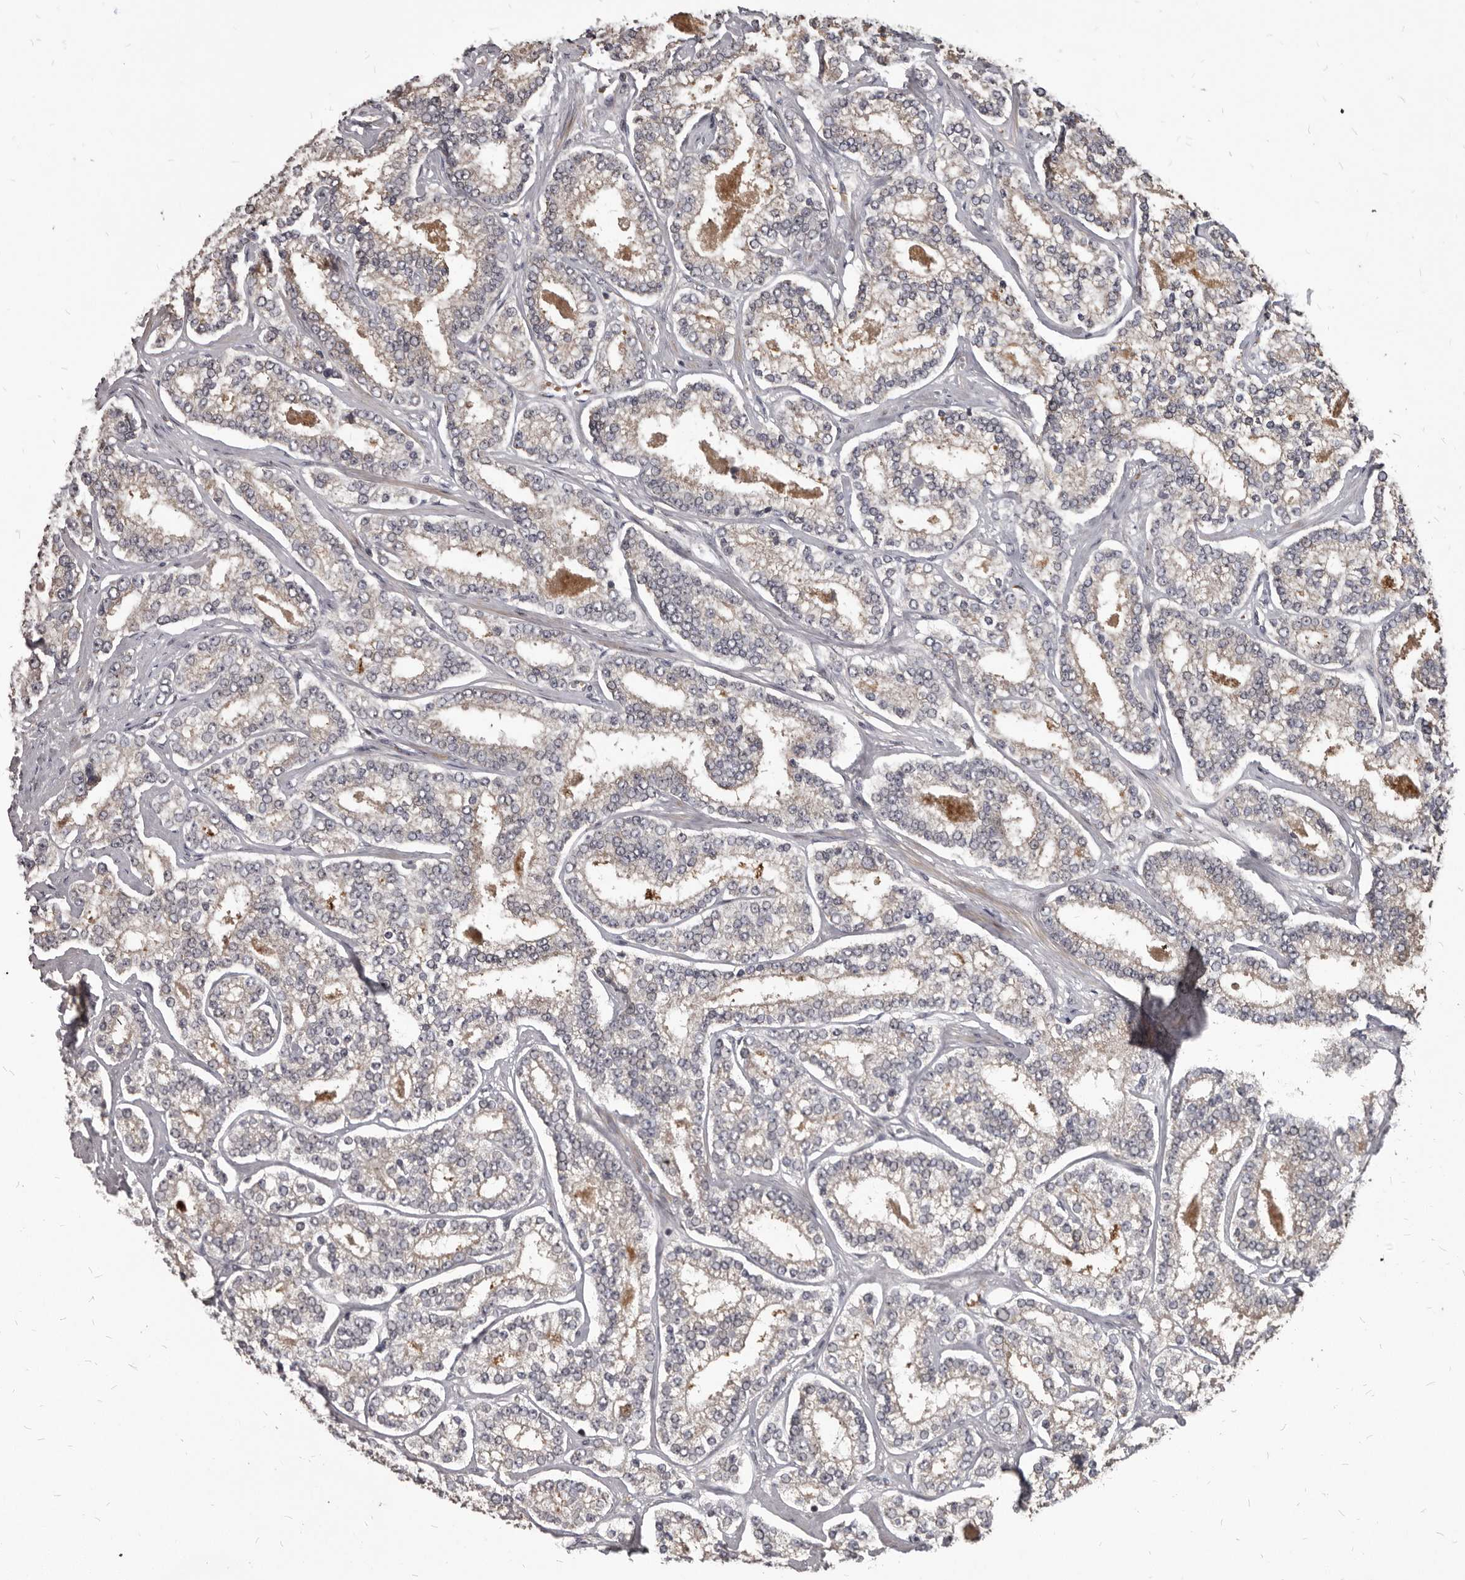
{"staining": {"intensity": "weak", "quantity": "25%-75%", "location": "cytoplasmic/membranous"}, "tissue": "prostate cancer", "cell_type": "Tumor cells", "image_type": "cancer", "snomed": [{"axis": "morphology", "description": "Normal tissue, NOS"}, {"axis": "morphology", "description": "Adenocarcinoma, High grade"}, {"axis": "topography", "description": "Prostate"}], "caption": "The immunohistochemical stain highlights weak cytoplasmic/membranous staining in tumor cells of prostate adenocarcinoma (high-grade) tissue. Ihc stains the protein of interest in brown and the nuclei are stained blue.", "gene": "GABPB2", "patient": {"sex": "male", "age": 83}}